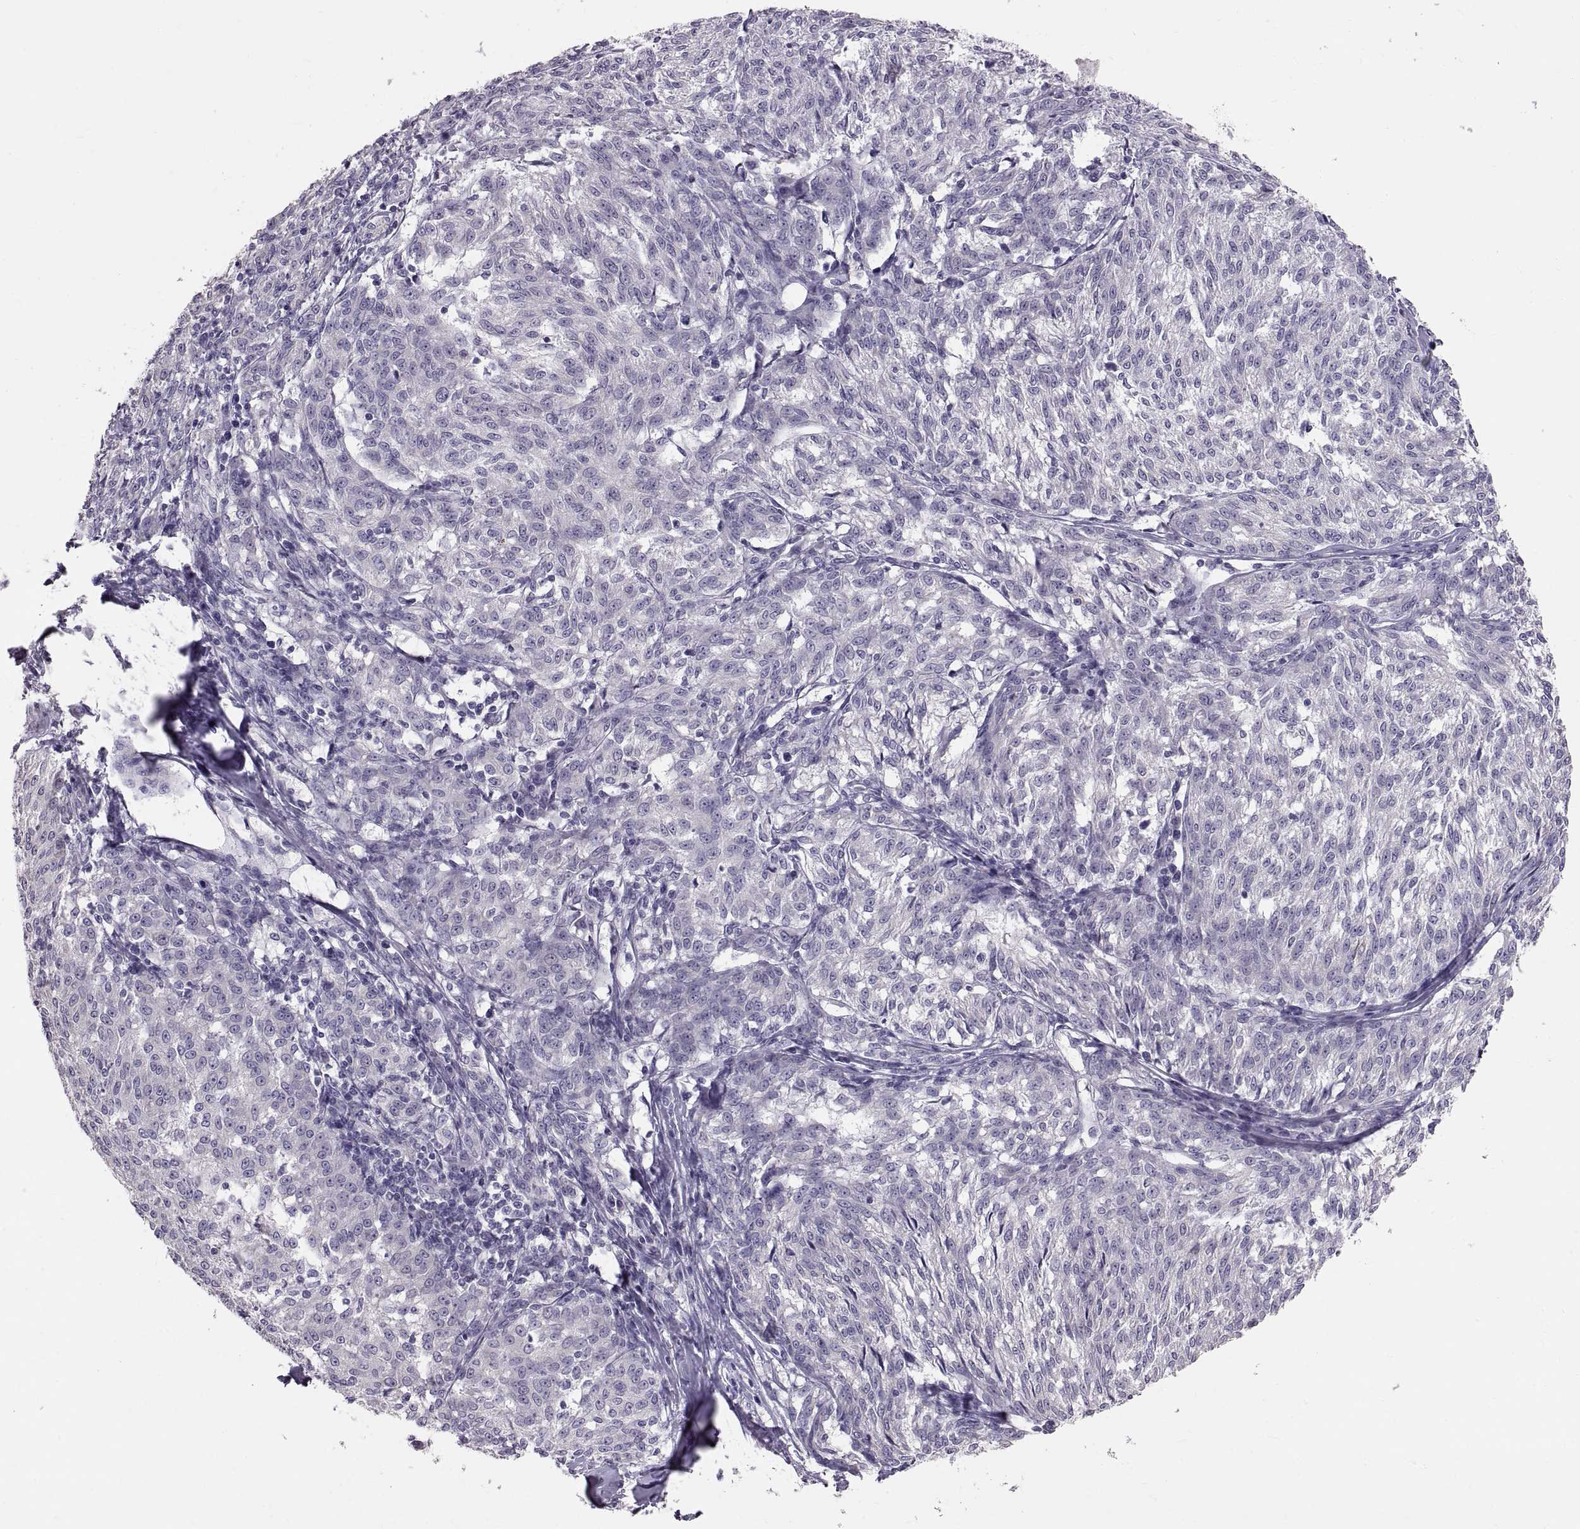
{"staining": {"intensity": "negative", "quantity": "none", "location": "none"}, "tissue": "melanoma", "cell_type": "Tumor cells", "image_type": "cancer", "snomed": [{"axis": "morphology", "description": "Malignant melanoma, NOS"}, {"axis": "topography", "description": "Skin"}], "caption": "There is no significant staining in tumor cells of melanoma.", "gene": "WBP2NL", "patient": {"sex": "female", "age": 72}}